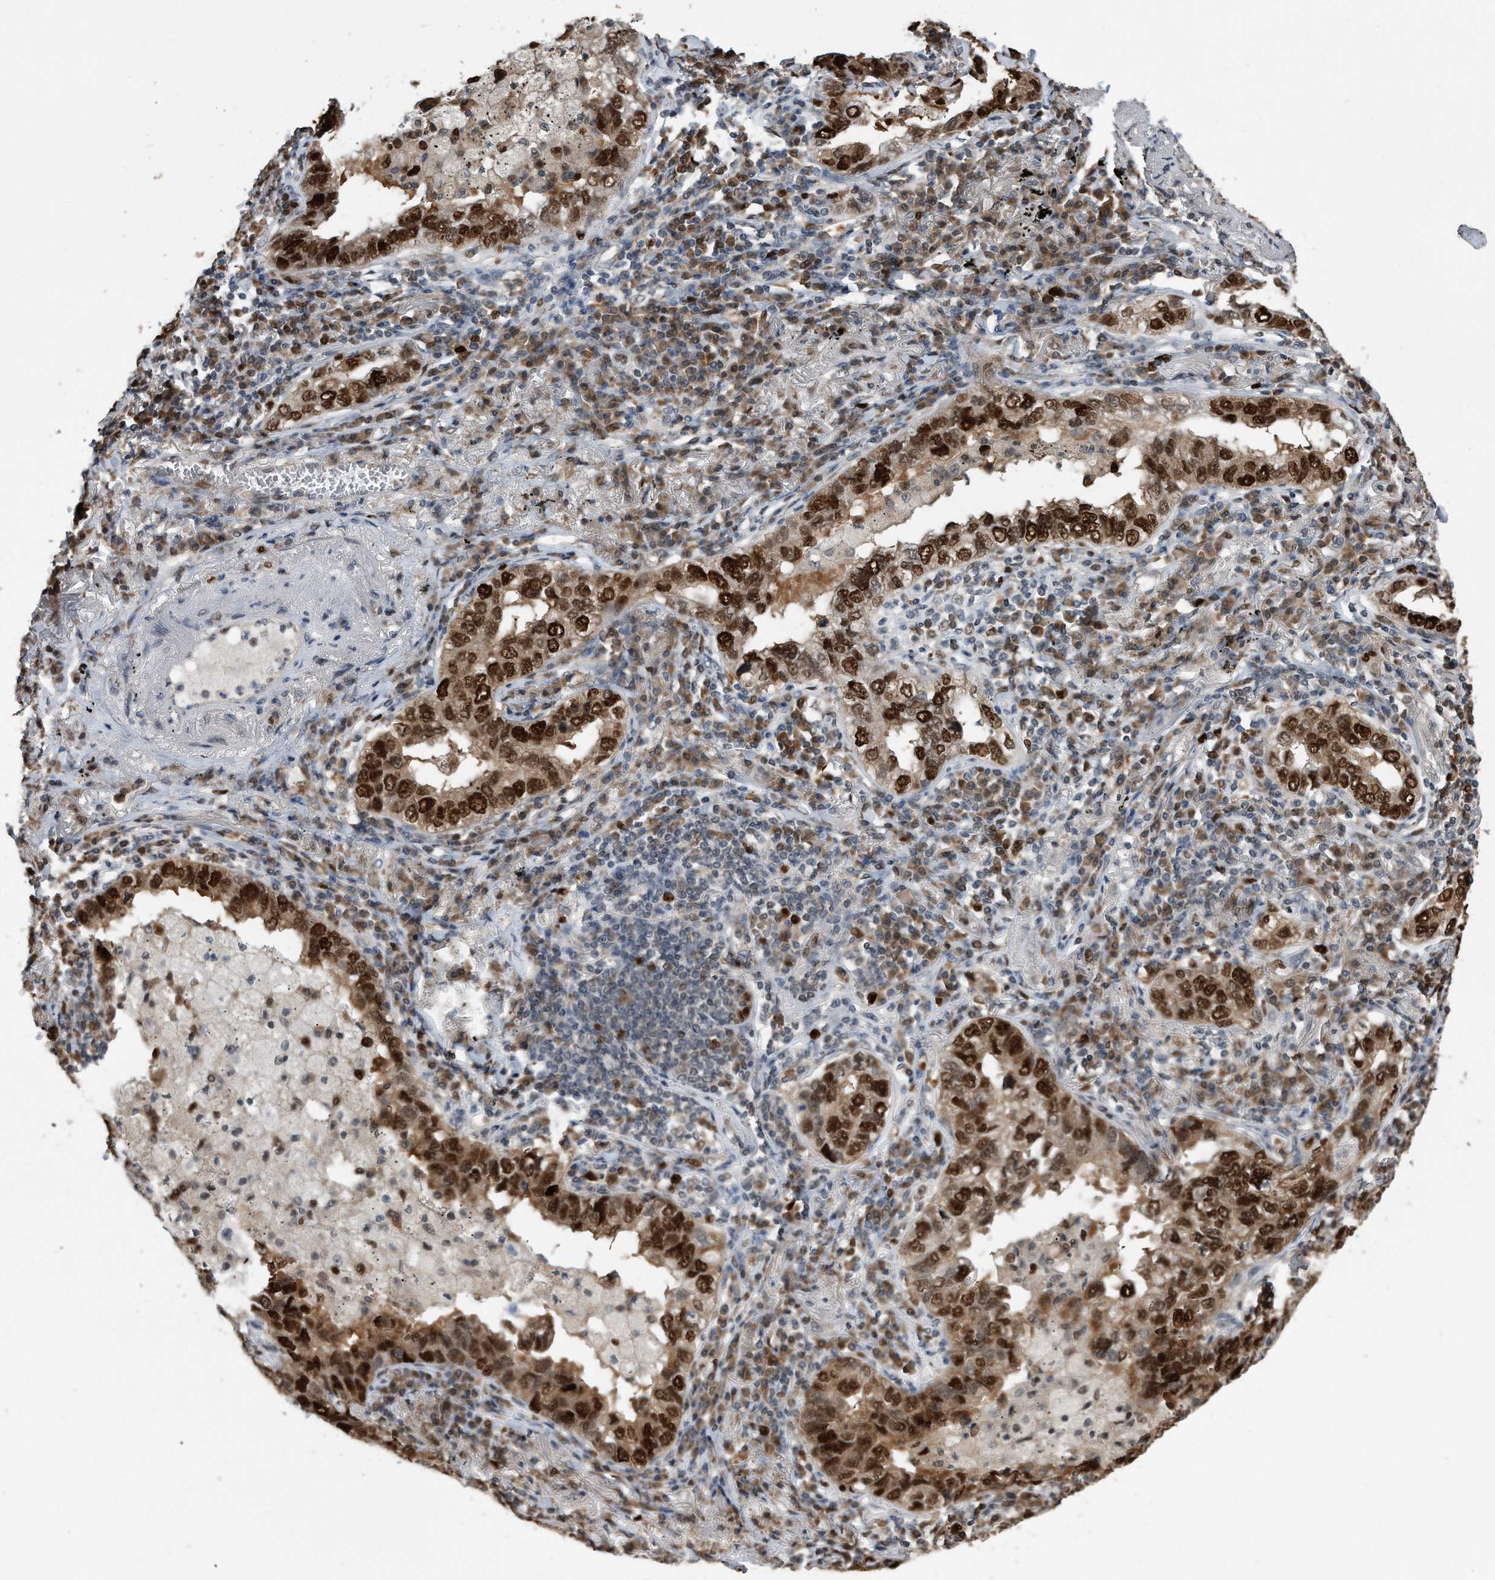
{"staining": {"intensity": "strong", "quantity": ">75%", "location": "nuclear"}, "tissue": "lung cancer", "cell_type": "Tumor cells", "image_type": "cancer", "snomed": [{"axis": "morphology", "description": "Adenocarcinoma, NOS"}, {"axis": "topography", "description": "Lung"}], "caption": "Protein analysis of lung cancer tissue exhibits strong nuclear positivity in approximately >75% of tumor cells. (DAB IHC with brightfield microscopy, high magnification).", "gene": "PCNA", "patient": {"sex": "male", "age": 65}}